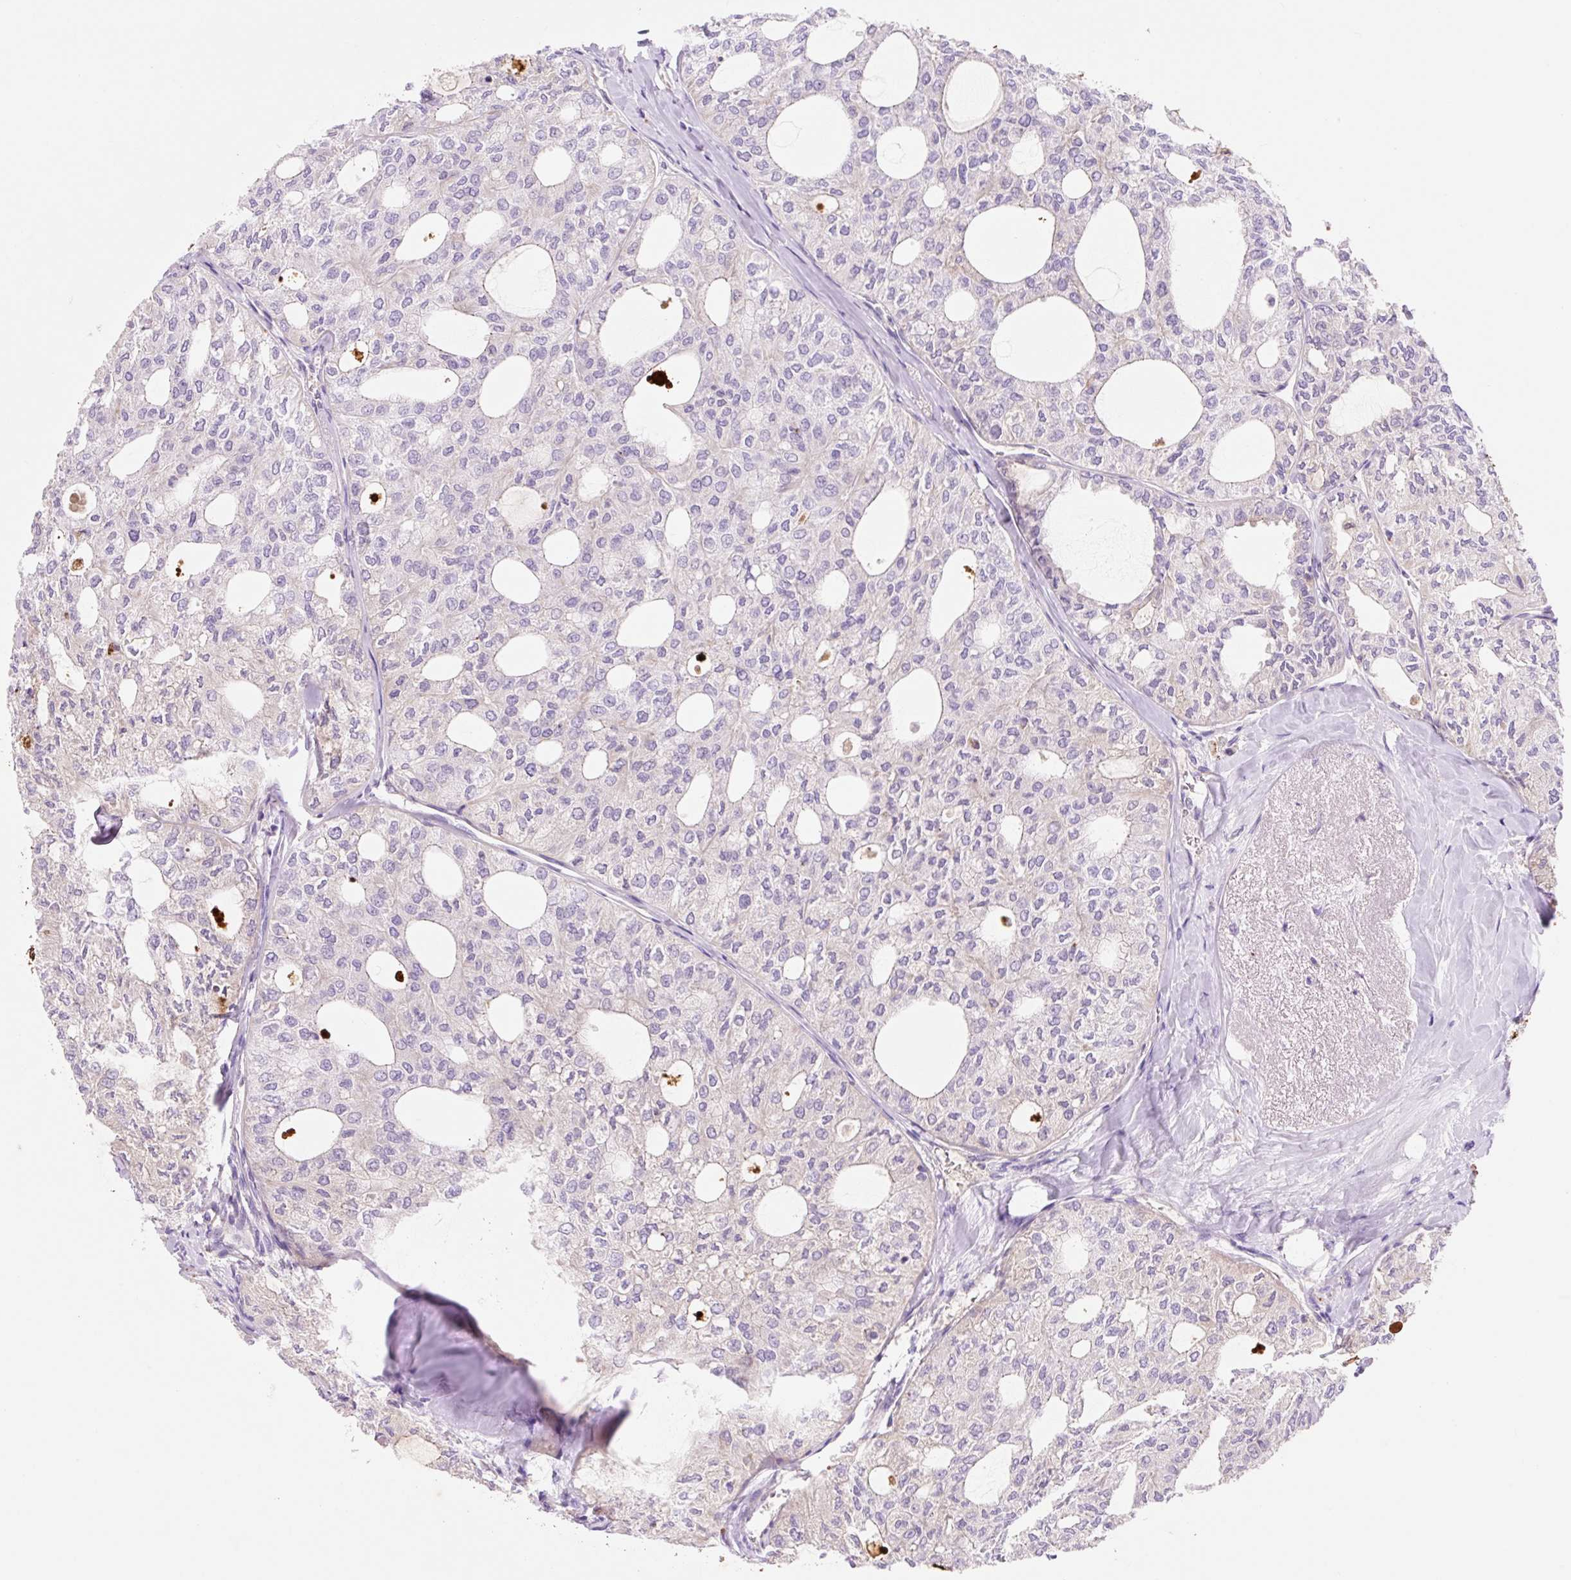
{"staining": {"intensity": "negative", "quantity": "none", "location": "none"}, "tissue": "thyroid cancer", "cell_type": "Tumor cells", "image_type": "cancer", "snomed": [{"axis": "morphology", "description": "Follicular adenoma carcinoma, NOS"}, {"axis": "topography", "description": "Thyroid gland"}], "caption": "Immunohistochemistry (IHC) of thyroid cancer (follicular adenoma carcinoma) reveals no expression in tumor cells.", "gene": "HEXA", "patient": {"sex": "male", "age": 75}}